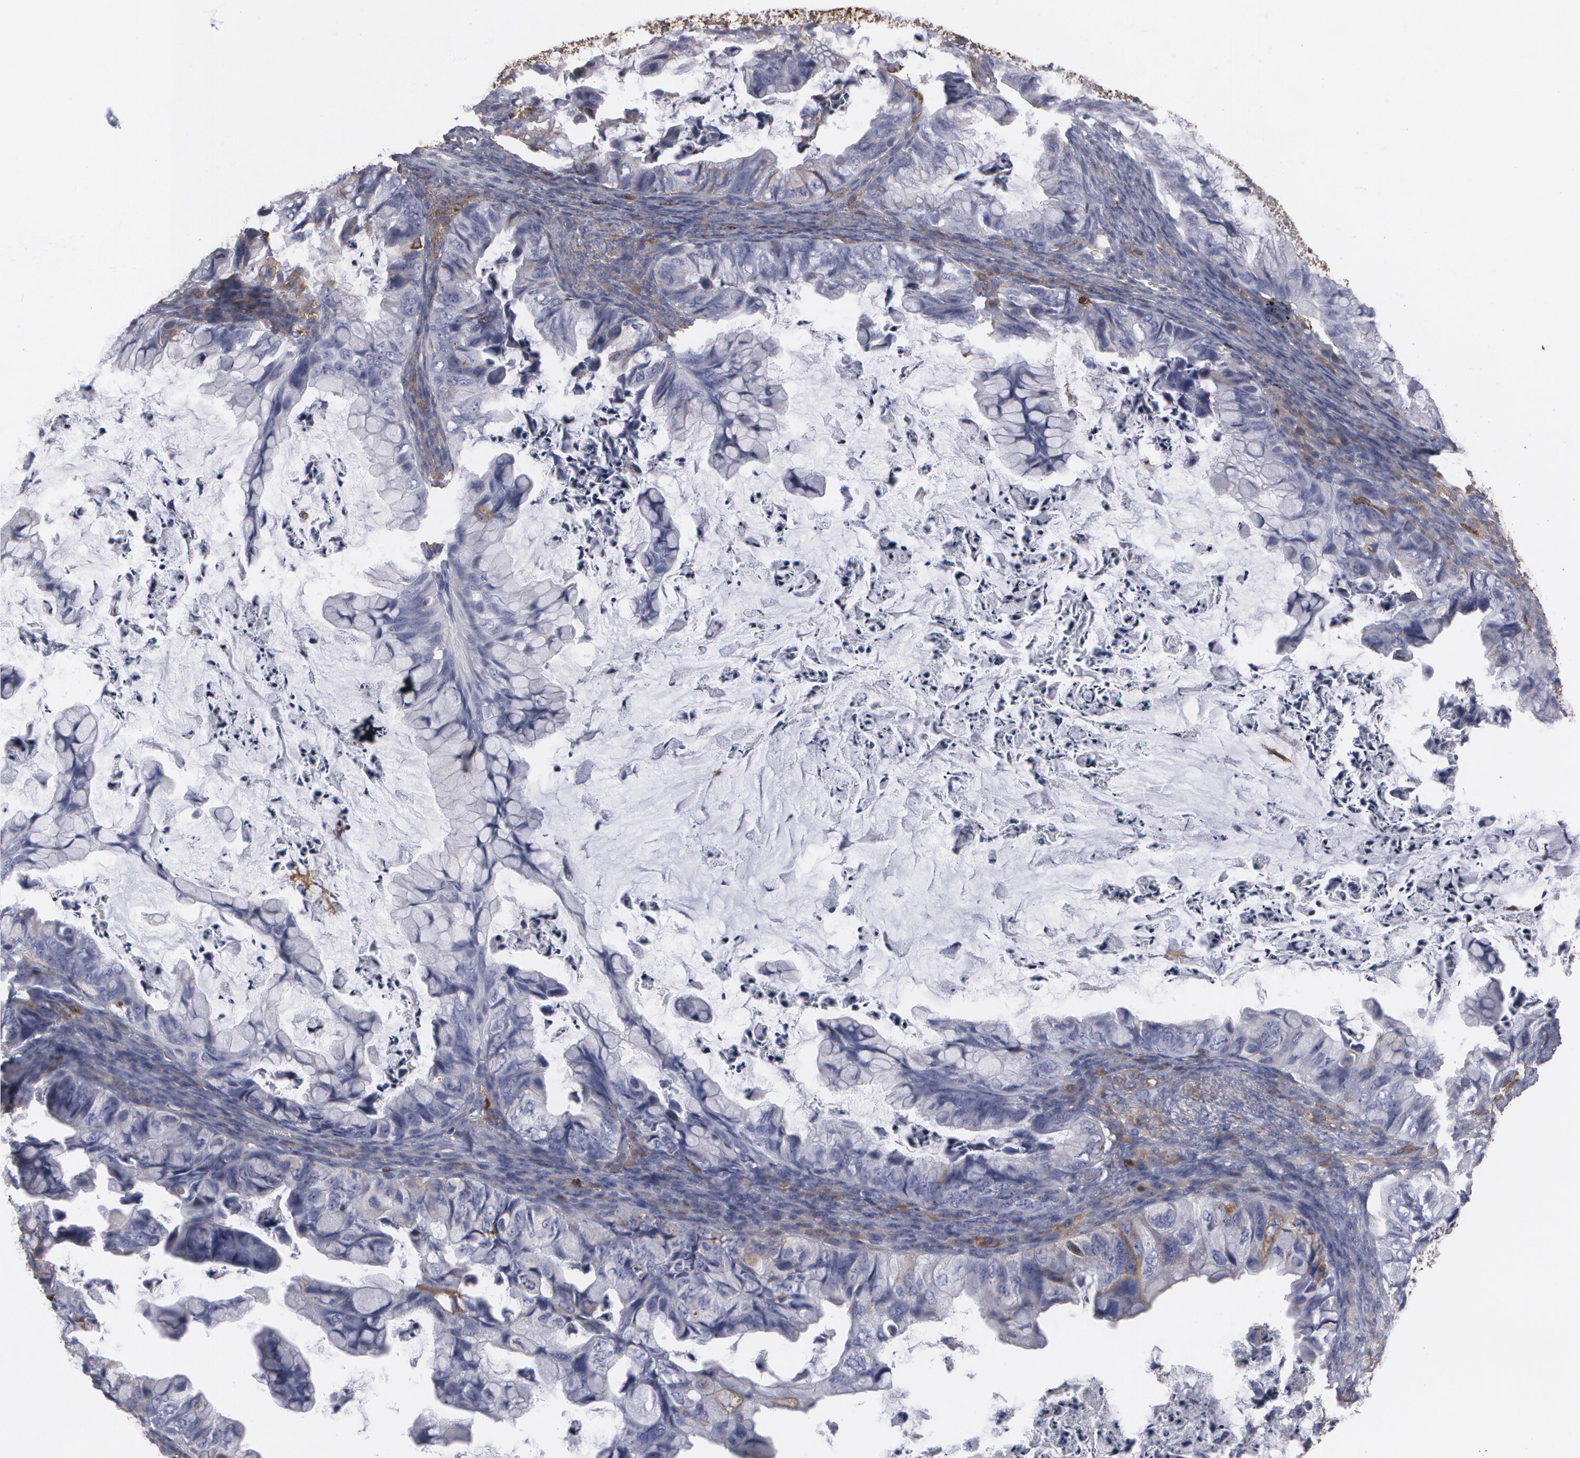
{"staining": {"intensity": "negative", "quantity": "none", "location": "none"}, "tissue": "ovarian cancer", "cell_type": "Tumor cells", "image_type": "cancer", "snomed": [{"axis": "morphology", "description": "Cystadenocarcinoma, mucinous, NOS"}, {"axis": "topography", "description": "Ovary"}], "caption": "DAB immunohistochemical staining of human ovarian cancer (mucinous cystadenocarcinoma) exhibits no significant expression in tumor cells.", "gene": "ODC1", "patient": {"sex": "female", "age": 36}}